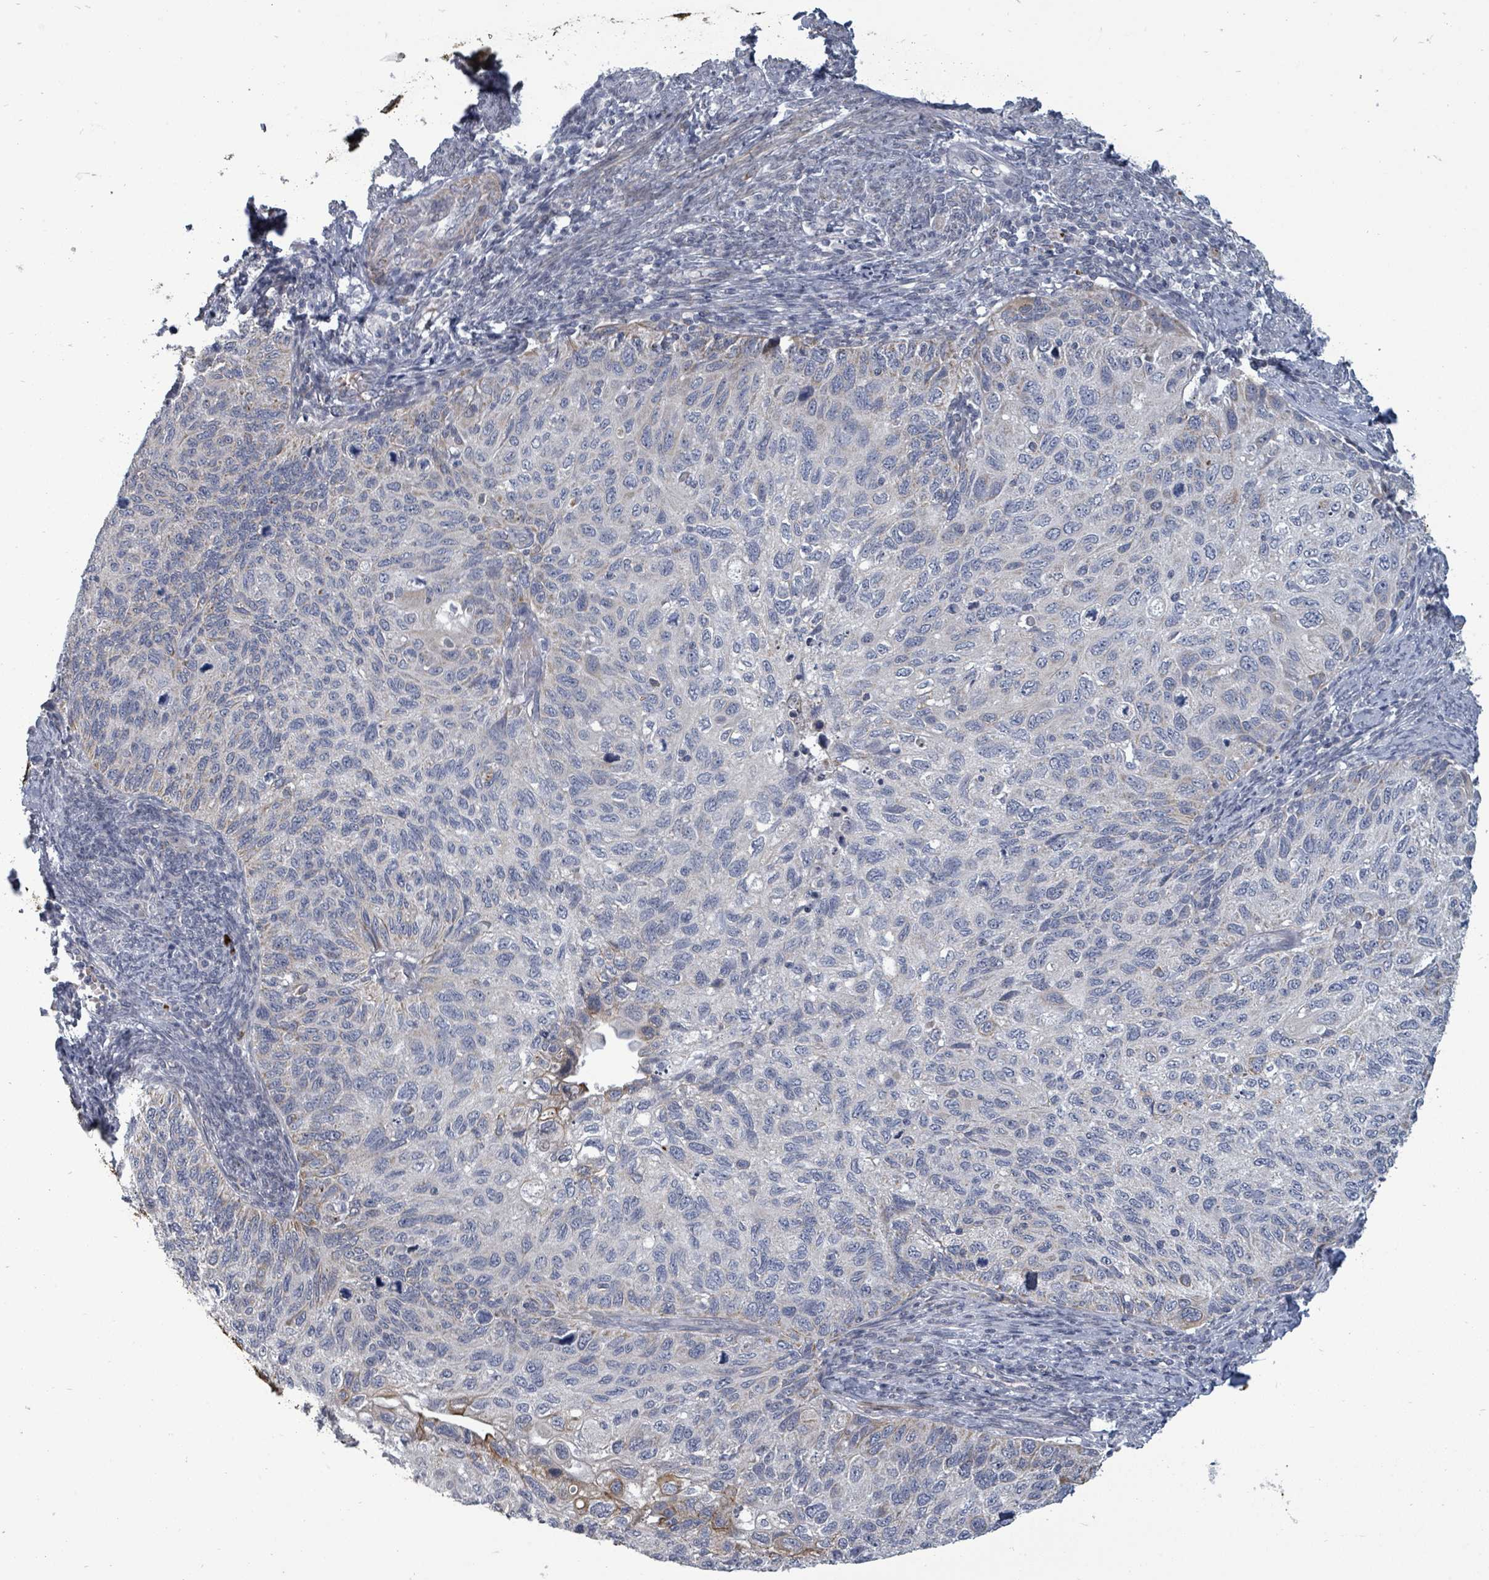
{"staining": {"intensity": "weak", "quantity": "<25%", "location": "cytoplasmic/membranous"}, "tissue": "cervical cancer", "cell_type": "Tumor cells", "image_type": "cancer", "snomed": [{"axis": "morphology", "description": "Squamous cell carcinoma, NOS"}, {"axis": "topography", "description": "Cervix"}], "caption": "This is an immunohistochemistry (IHC) image of human squamous cell carcinoma (cervical). There is no positivity in tumor cells.", "gene": "PTPN20", "patient": {"sex": "female", "age": 70}}